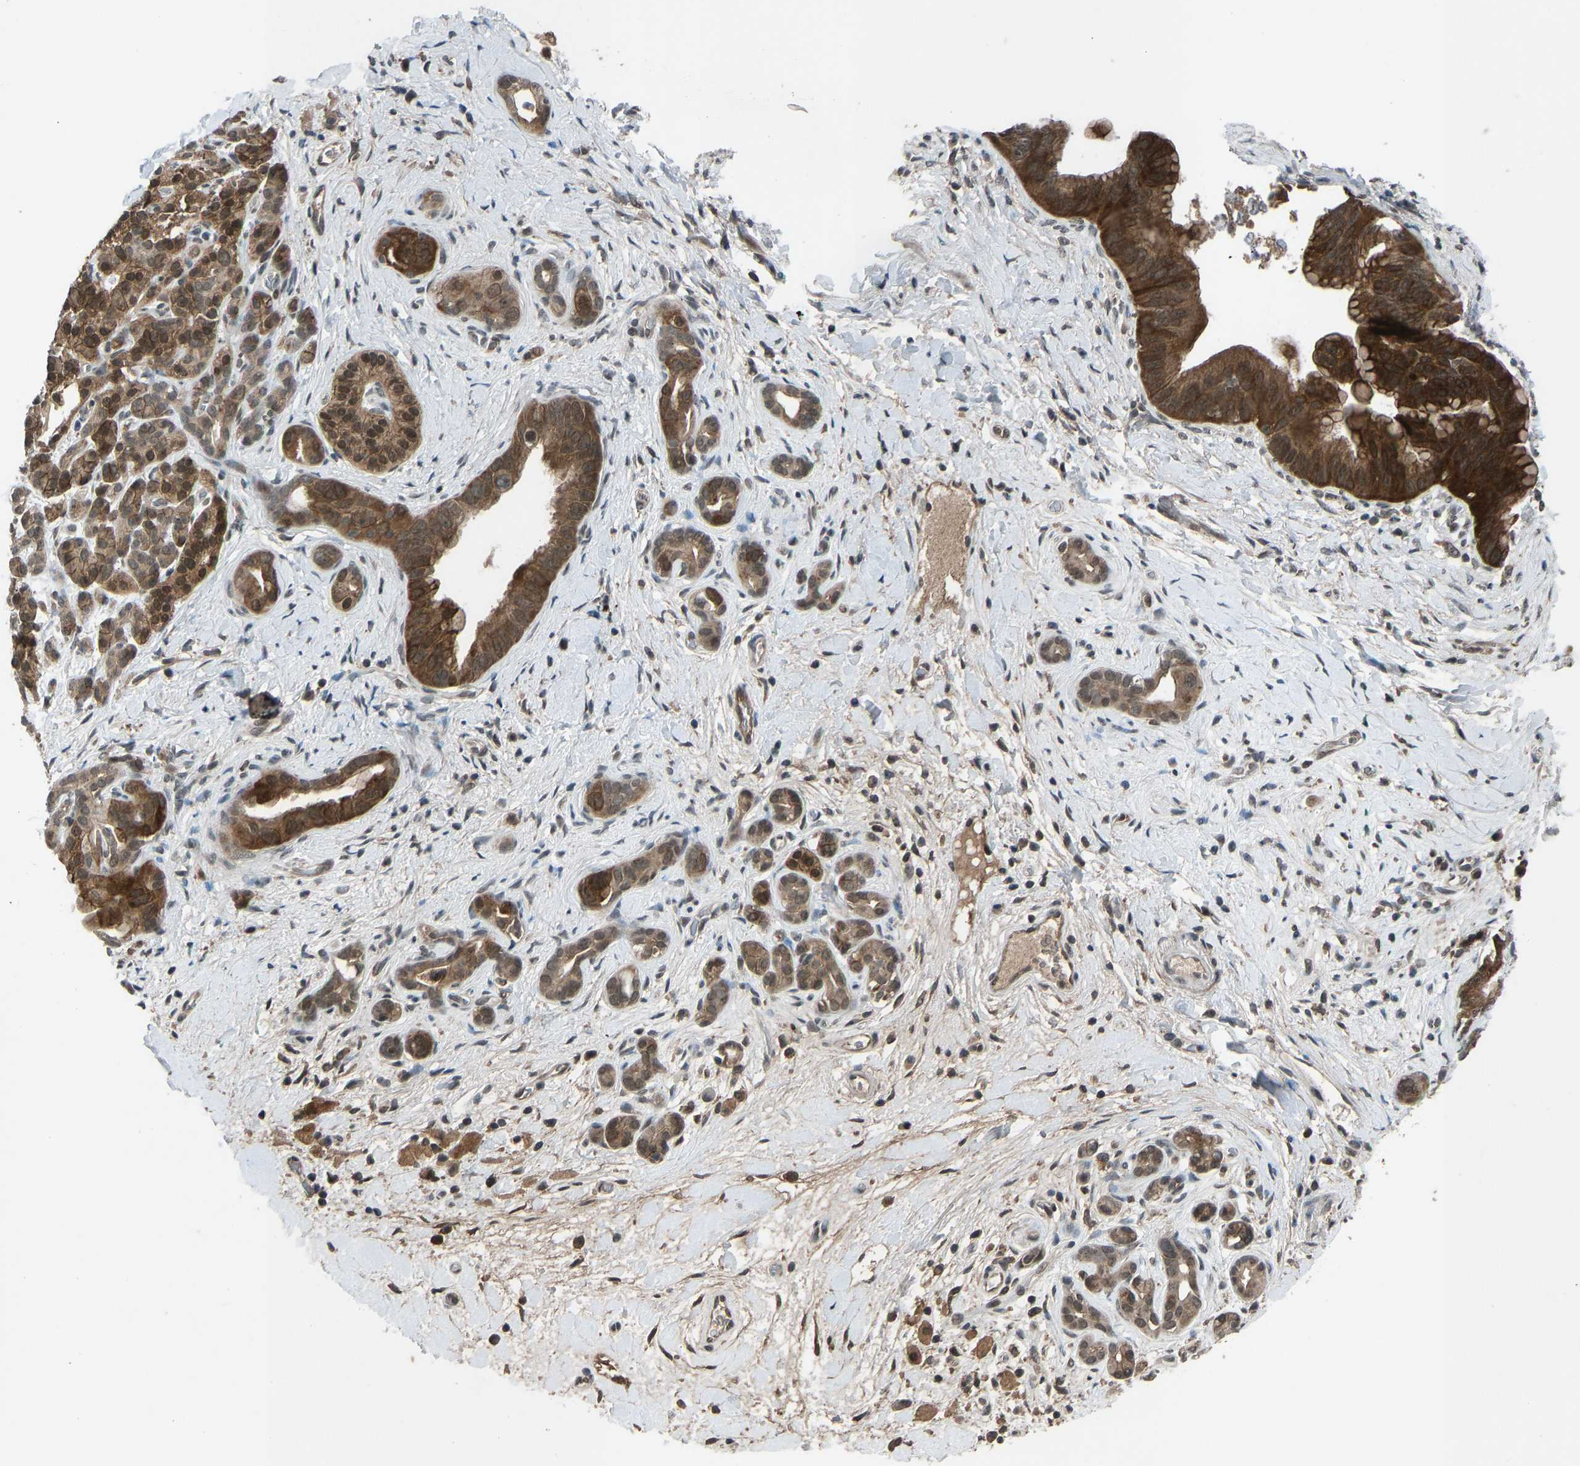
{"staining": {"intensity": "strong", "quantity": ">75%", "location": "cytoplasmic/membranous,nuclear"}, "tissue": "pancreatic cancer", "cell_type": "Tumor cells", "image_type": "cancer", "snomed": [{"axis": "morphology", "description": "Adenocarcinoma, NOS"}, {"axis": "topography", "description": "Pancreas"}], "caption": "Immunohistochemical staining of adenocarcinoma (pancreatic) shows high levels of strong cytoplasmic/membranous and nuclear staining in approximately >75% of tumor cells.", "gene": "SLC43A1", "patient": {"sex": "male", "age": 55}}